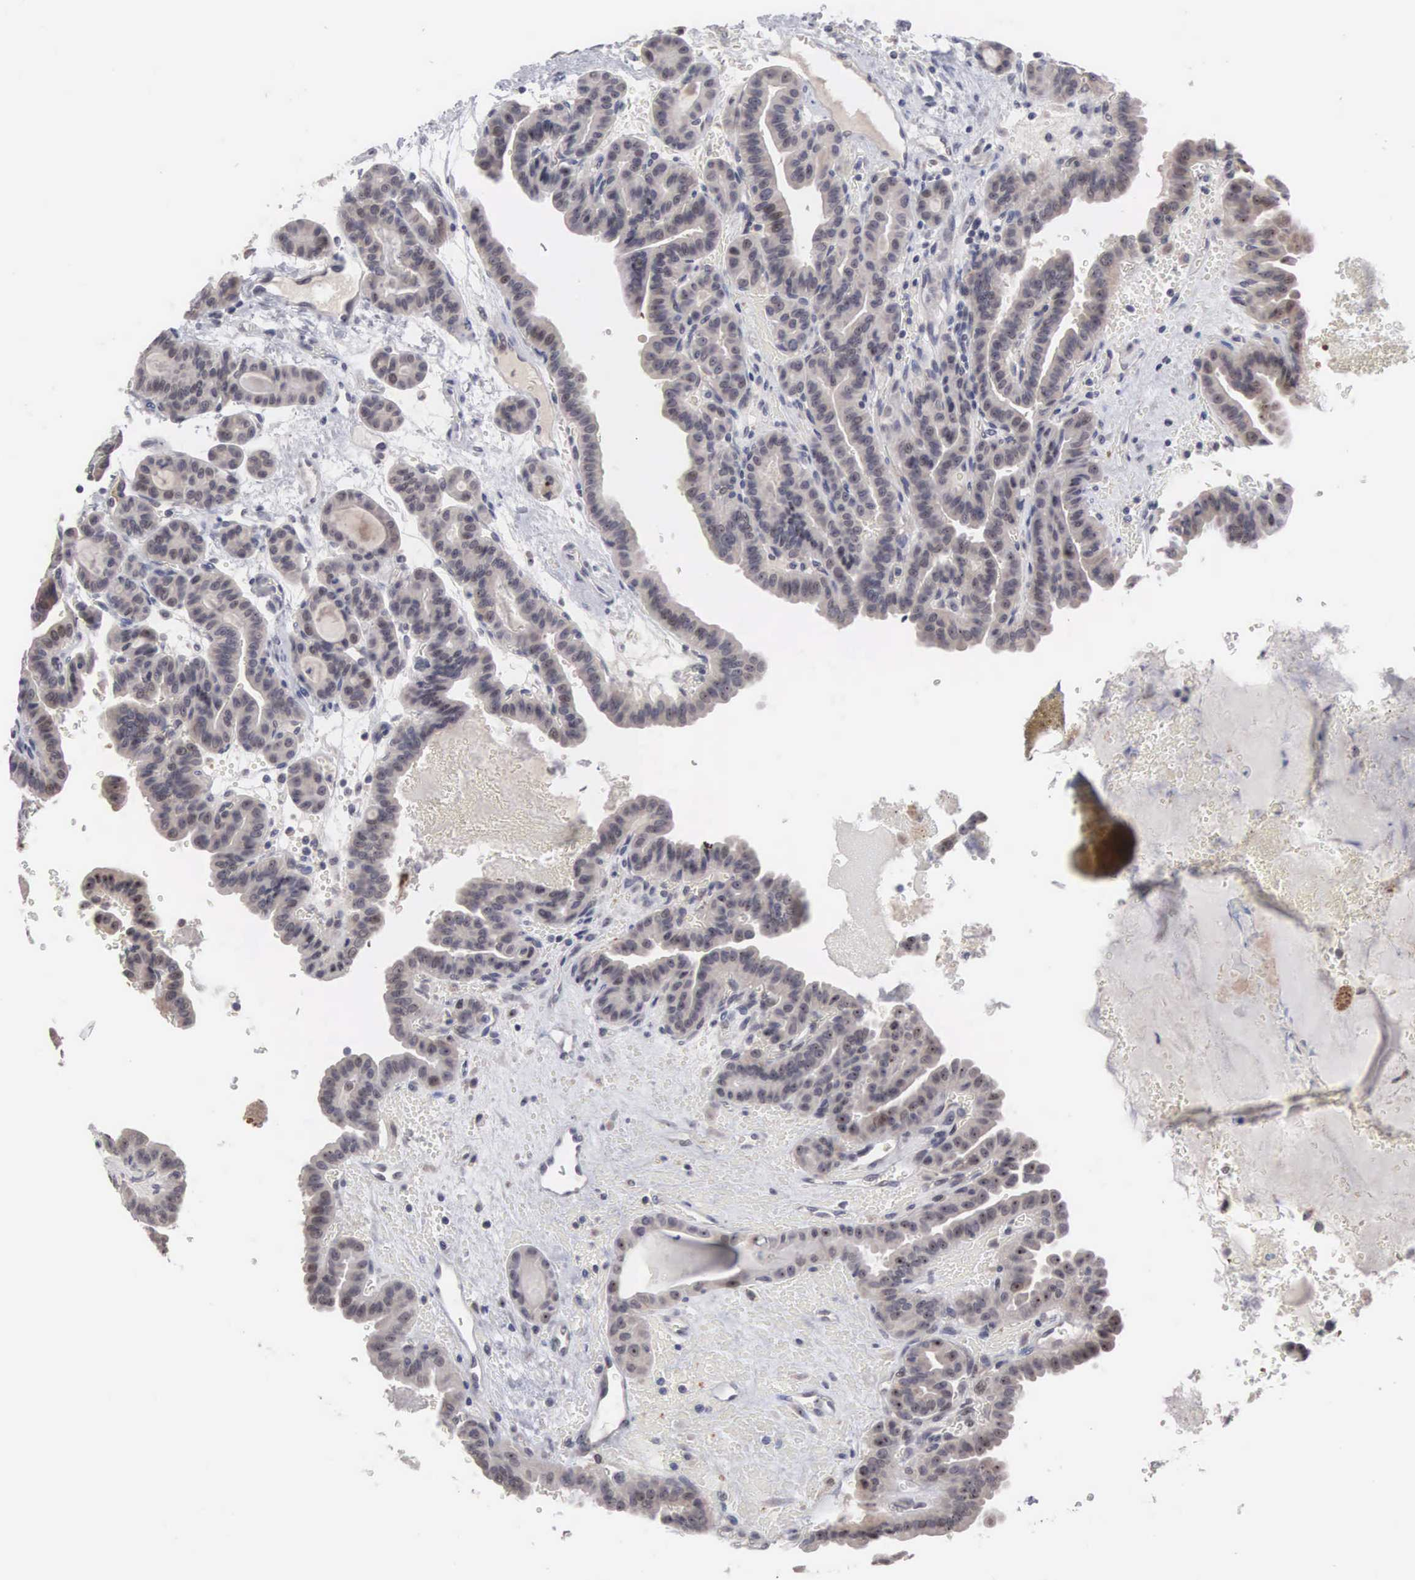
{"staining": {"intensity": "weak", "quantity": "25%-75%", "location": "cytoplasmic/membranous"}, "tissue": "thyroid cancer", "cell_type": "Tumor cells", "image_type": "cancer", "snomed": [{"axis": "morphology", "description": "Papillary adenocarcinoma, NOS"}, {"axis": "topography", "description": "Thyroid gland"}], "caption": "Protein staining of thyroid cancer tissue reveals weak cytoplasmic/membranous positivity in approximately 25%-75% of tumor cells. The staining is performed using DAB brown chromogen to label protein expression. The nuclei are counter-stained blue using hematoxylin.", "gene": "ACOT4", "patient": {"sex": "male", "age": 87}}